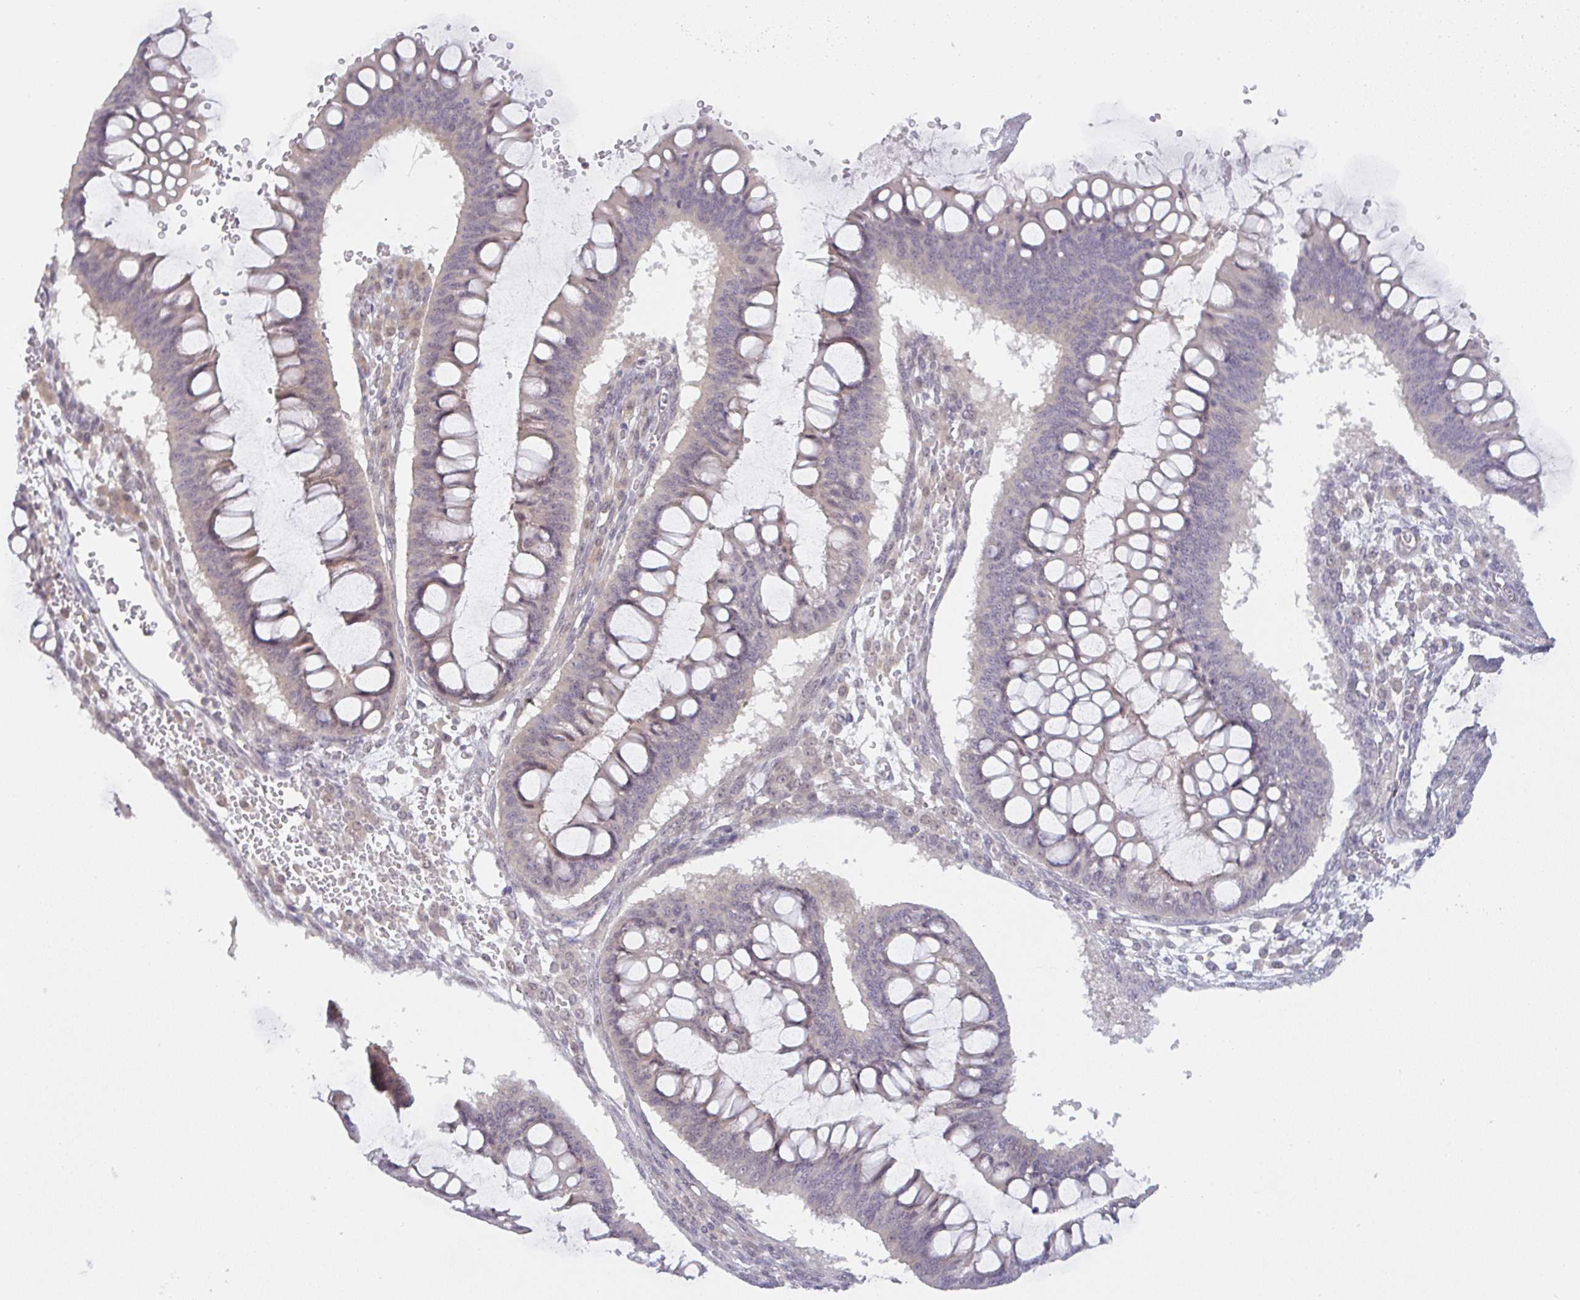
{"staining": {"intensity": "negative", "quantity": "none", "location": "none"}, "tissue": "ovarian cancer", "cell_type": "Tumor cells", "image_type": "cancer", "snomed": [{"axis": "morphology", "description": "Cystadenocarcinoma, mucinous, NOS"}, {"axis": "topography", "description": "Ovary"}], "caption": "Immunohistochemistry (IHC) micrograph of ovarian mucinous cystadenocarcinoma stained for a protein (brown), which reveals no staining in tumor cells.", "gene": "CSE1L", "patient": {"sex": "female", "age": 73}}